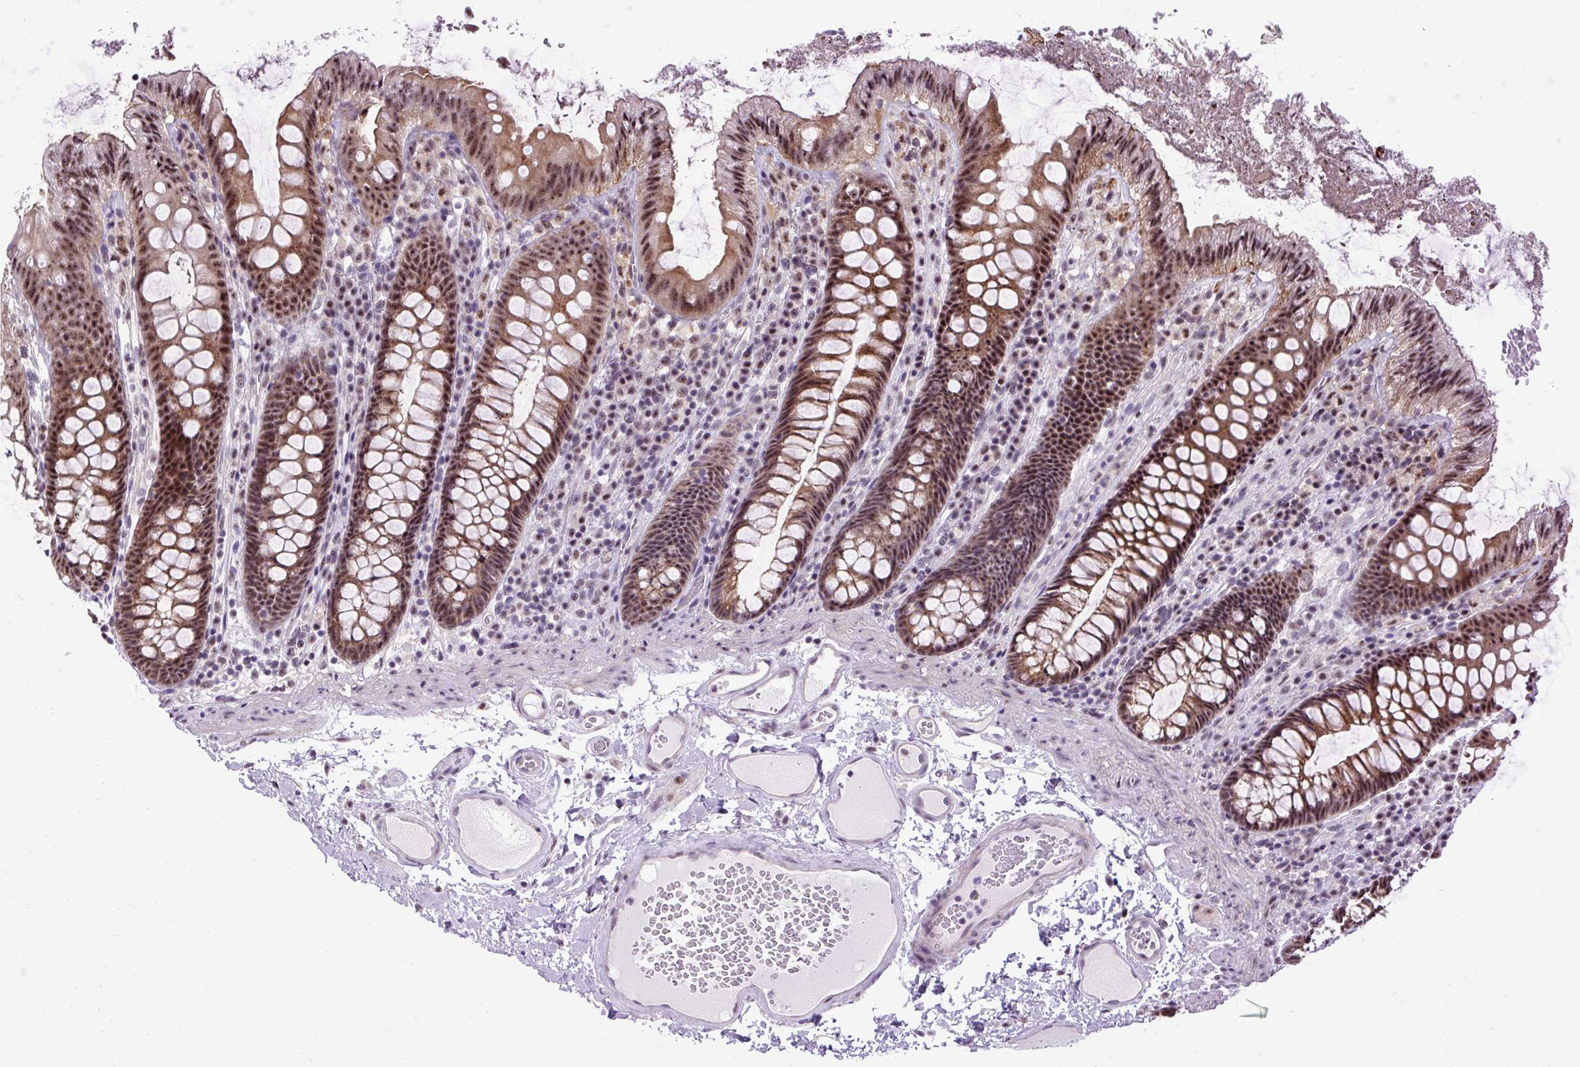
{"staining": {"intensity": "weak", "quantity": "<25%", "location": "nuclear"}, "tissue": "colon", "cell_type": "Endothelial cells", "image_type": "normal", "snomed": [{"axis": "morphology", "description": "Normal tissue, NOS"}, {"axis": "topography", "description": "Colon"}], "caption": "This micrograph is of normal colon stained with immunohistochemistry to label a protein in brown with the nuclei are counter-stained blue. There is no positivity in endothelial cells. Nuclei are stained in blue.", "gene": "SMC5", "patient": {"sex": "male", "age": 84}}